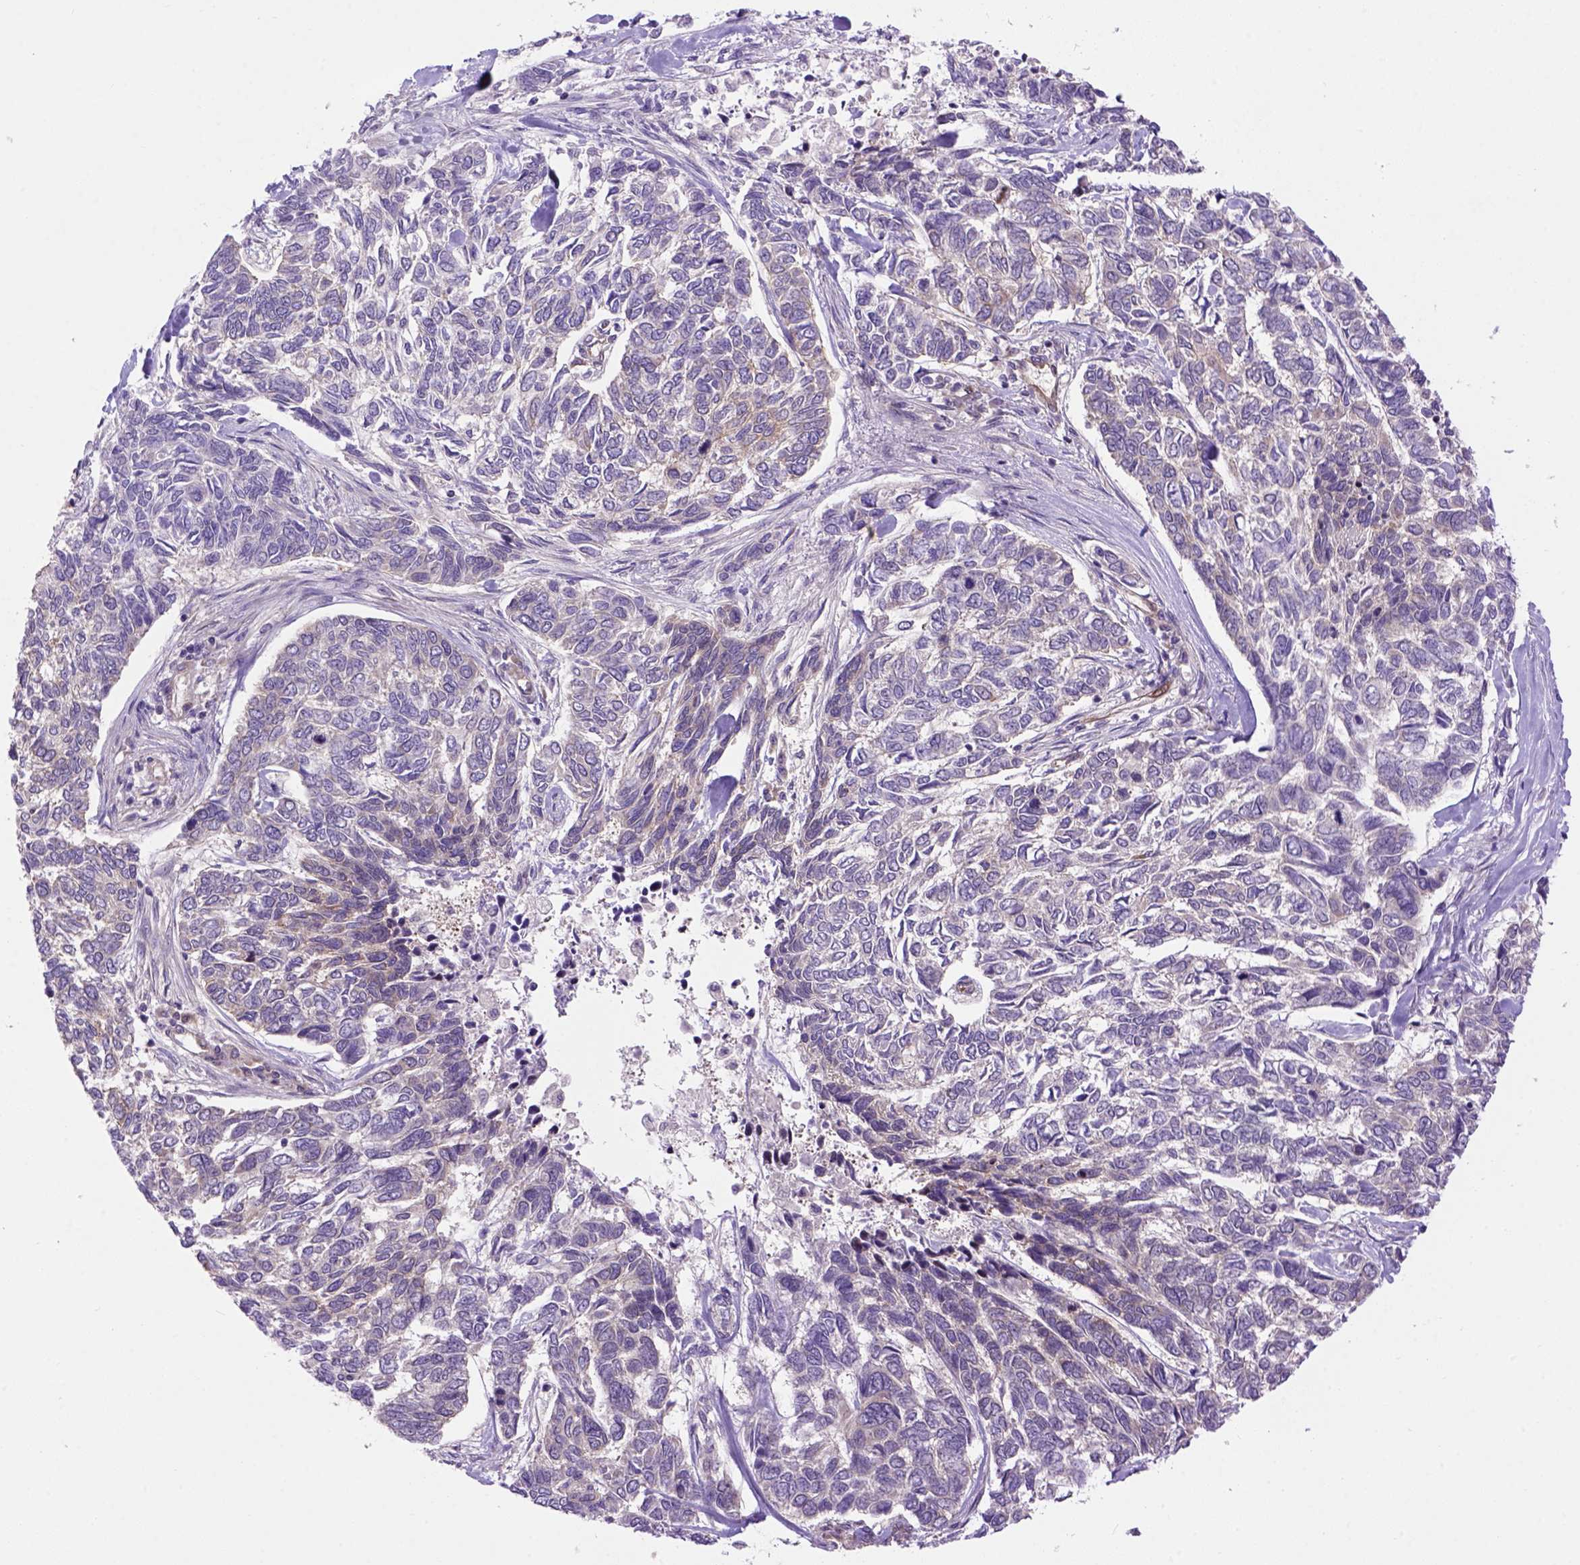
{"staining": {"intensity": "negative", "quantity": "none", "location": "none"}, "tissue": "skin cancer", "cell_type": "Tumor cells", "image_type": "cancer", "snomed": [{"axis": "morphology", "description": "Basal cell carcinoma"}, {"axis": "topography", "description": "Skin"}], "caption": "This is a micrograph of immunohistochemistry (IHC) staining of skin cancer, which shows no staining in tumor cells.", "gene": "CASKIN2", "patient": {"sex": "female", "age": 65}}